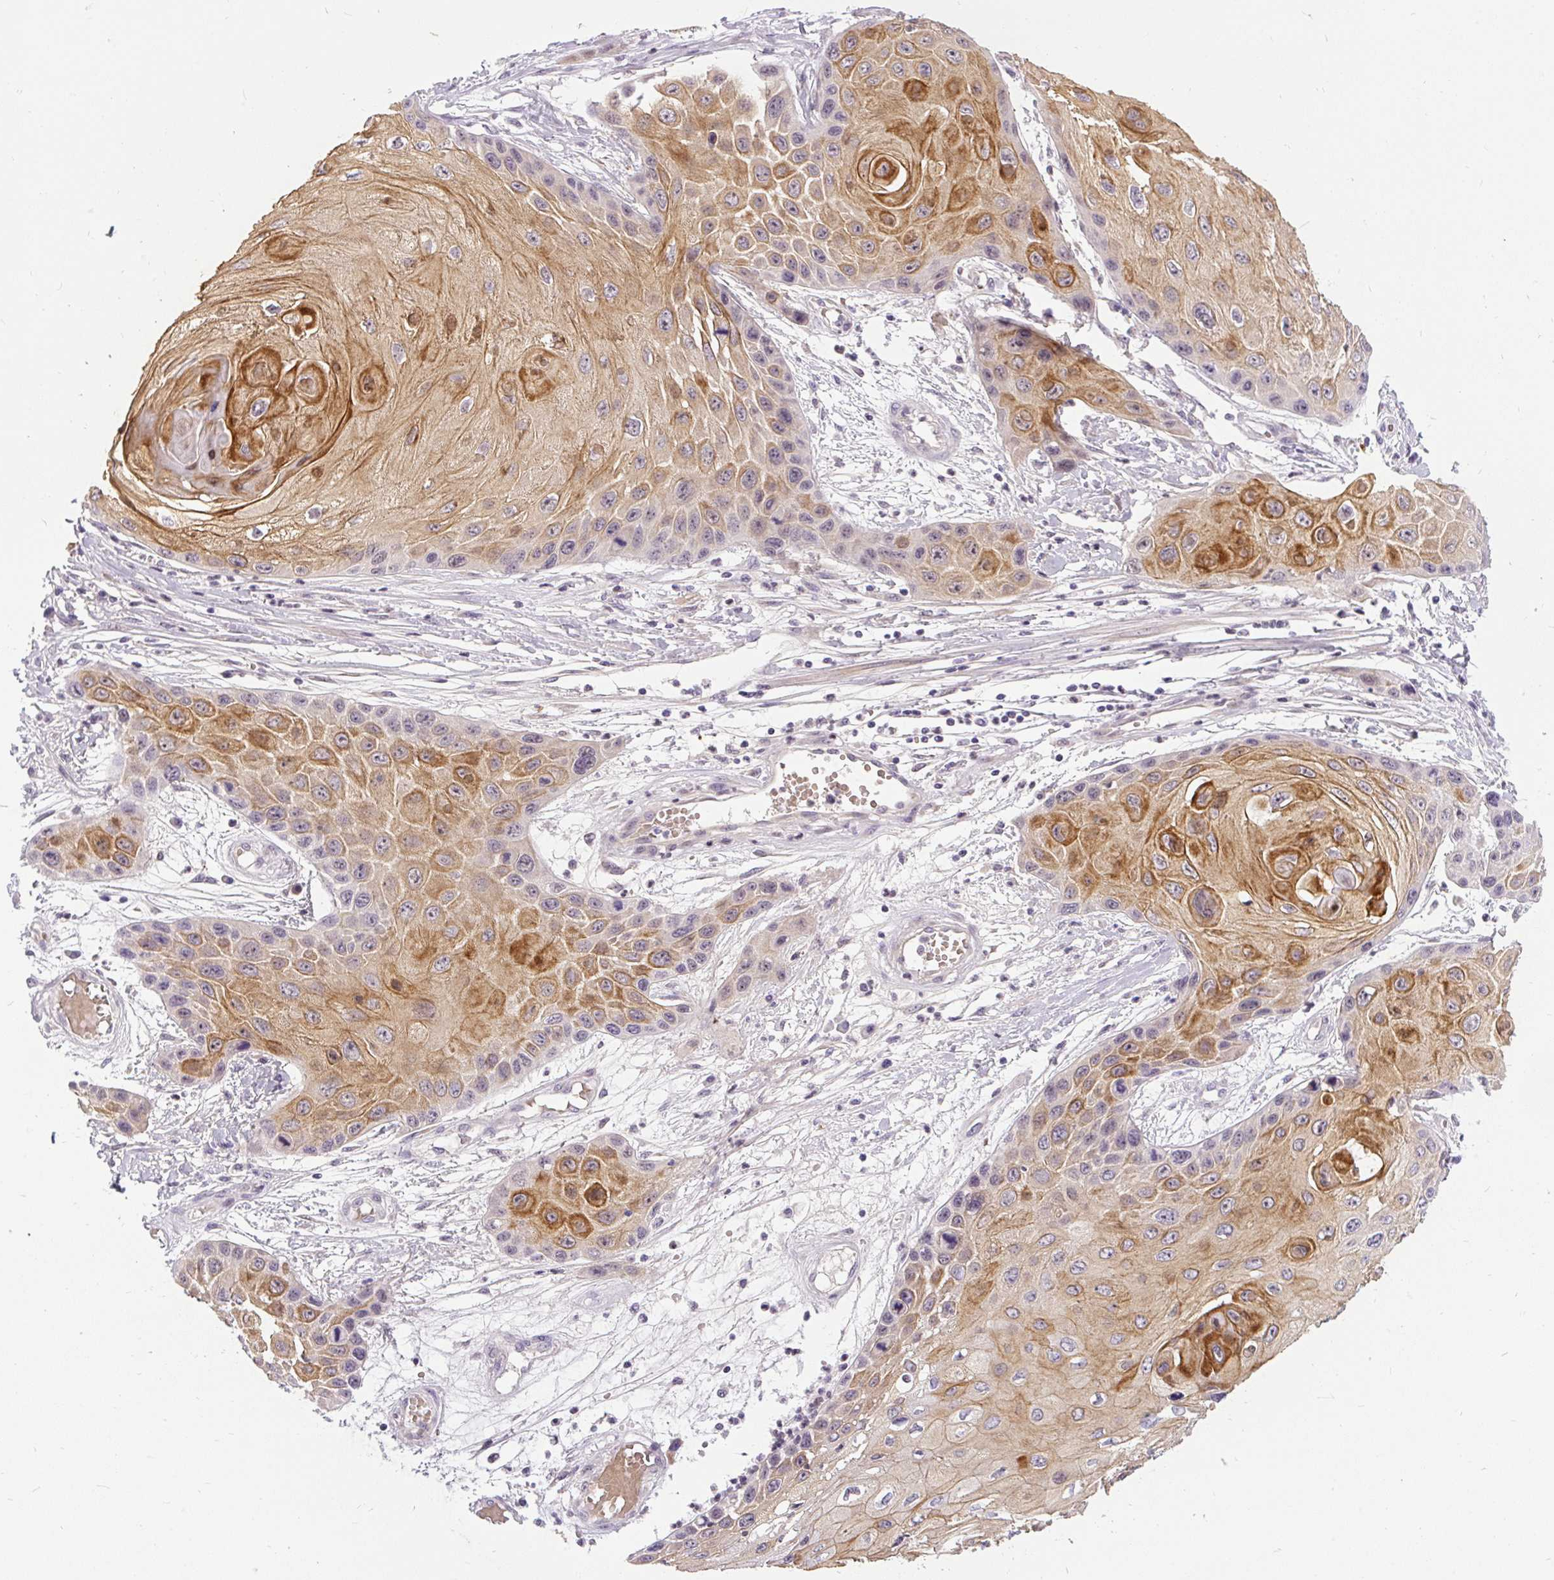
{"staining": {"intensity": "strong", "quantity": "25%-75%", "location": "cytoplasmic/membranous"}, "tissue": "skin cancer", "cell_type": "Tumor cells", "image_type": "cancer", "snomed": [{"axis": "morphology", "description": "Squamous cell carcinoma, NOS"}, {"axis": "topography", "description": "Skin"}, {"axis": "topography", "description": "Vulva"}], "caption": "Skin cancer was stained to show a protein in brown. There is high levels of strong cytoplasmic/membranous expression in approximately 25%-75% of tumor cells. Using DAB (3,3'-diaminobenzidine) (brown) and hematoxylin (blue) stains, captured at high magnification using brightfield microscopy.", "gene": "FAM117B", "patient": {"sex": "female", "age": 44}}